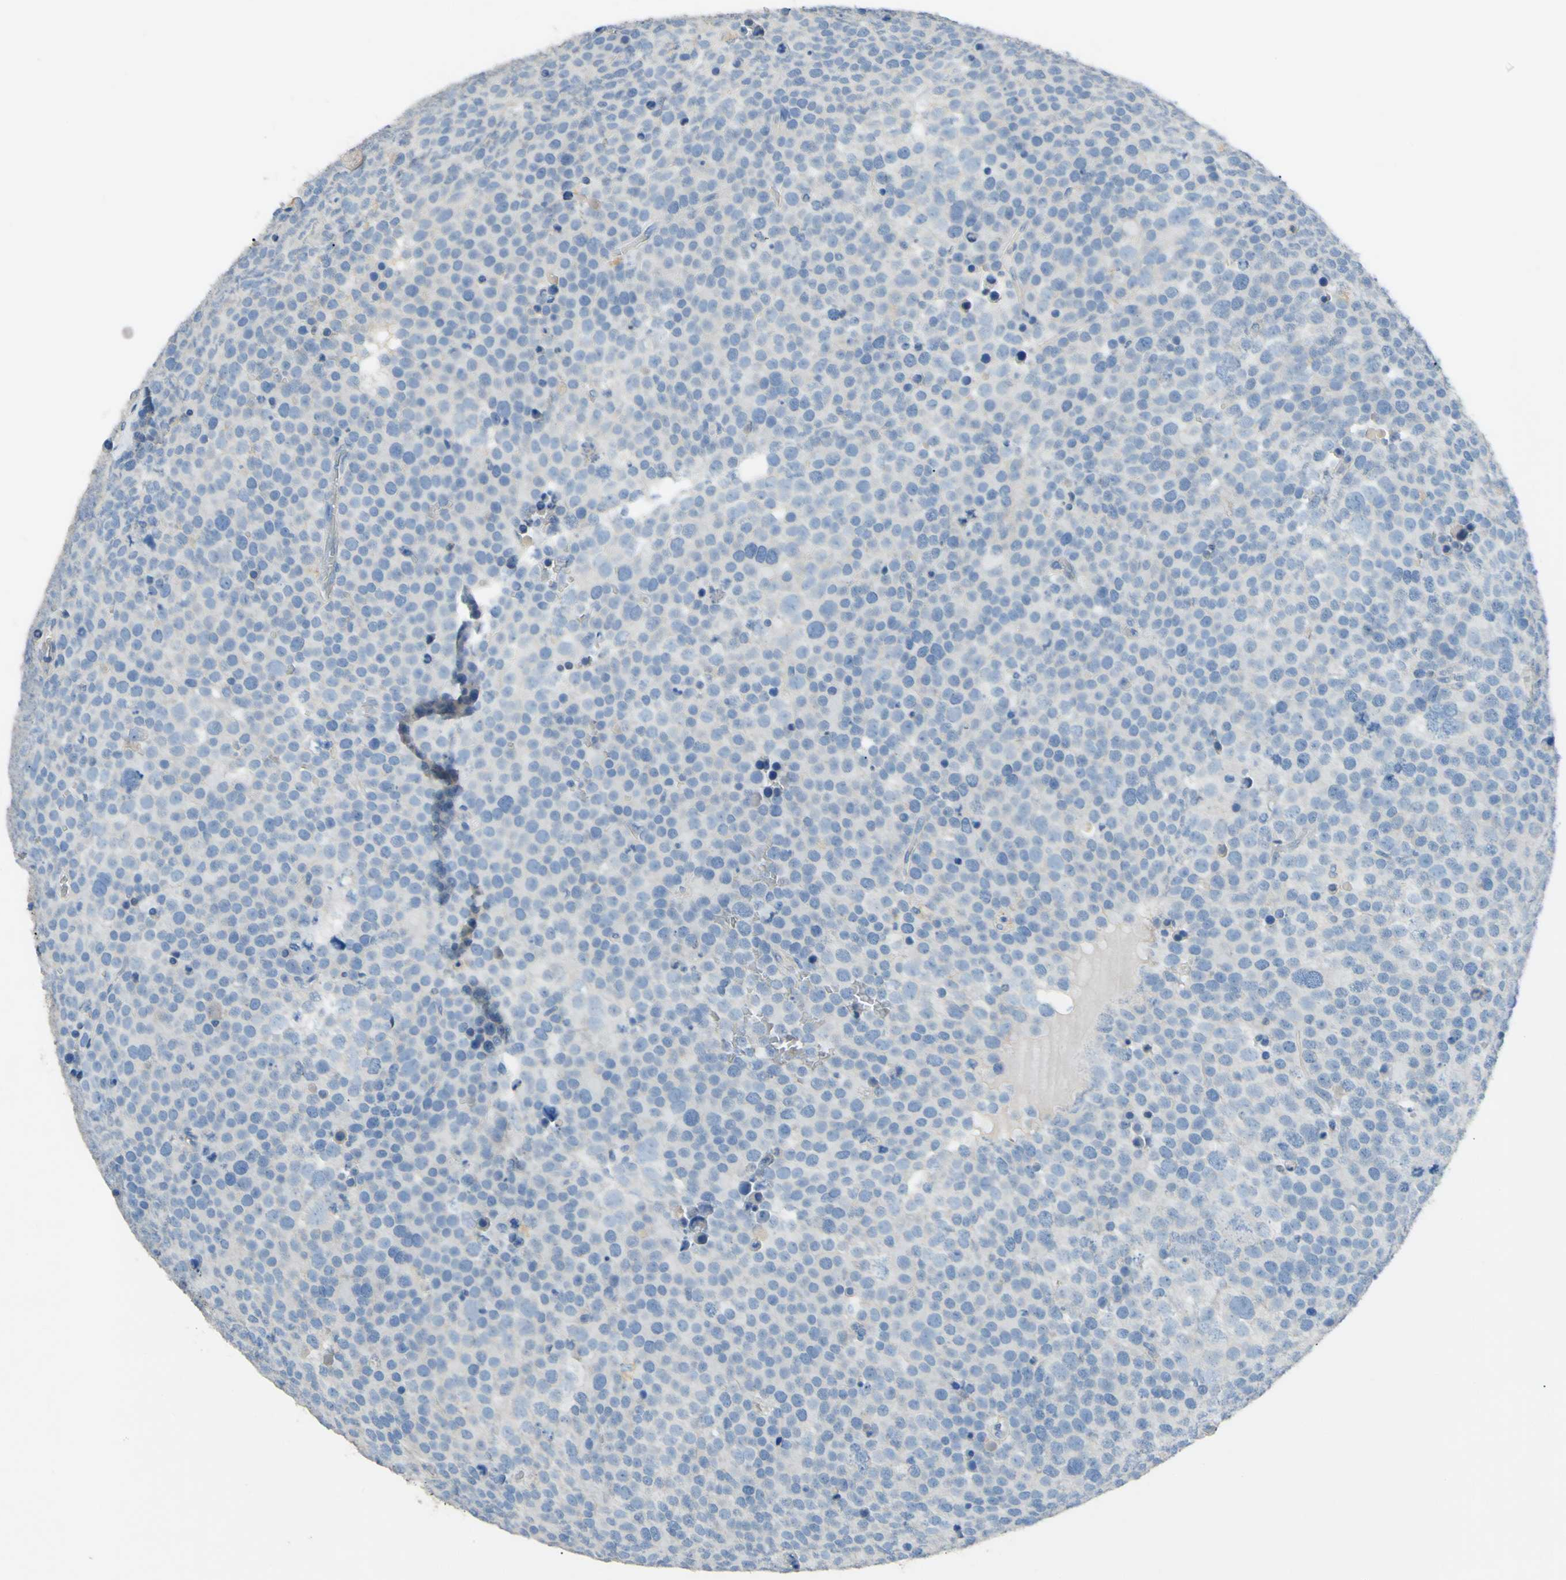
{"staining": {"intensity": "negative", "quantity": "none", "location": "none"}, "tissue": "testis cancer", "cell_type": "Tumor cells", "image_type": "cancer", "snomed": [{"axis": "morphology", "description": "Seminoma, NOS"}, {"axis": "topography", "description": "Testis"}], "caption": "DAB (3,3'-diaminobenzidine) immunohistochemical staining of human testis cancer reveals no significant positivity in tumor cells. (DAB (3,3'-diaminobenzidine) IHC visualized using brightfield microscopy, high magnification).", "gene": "CDH10", "patient": {"sex": "male", "age": 71}}